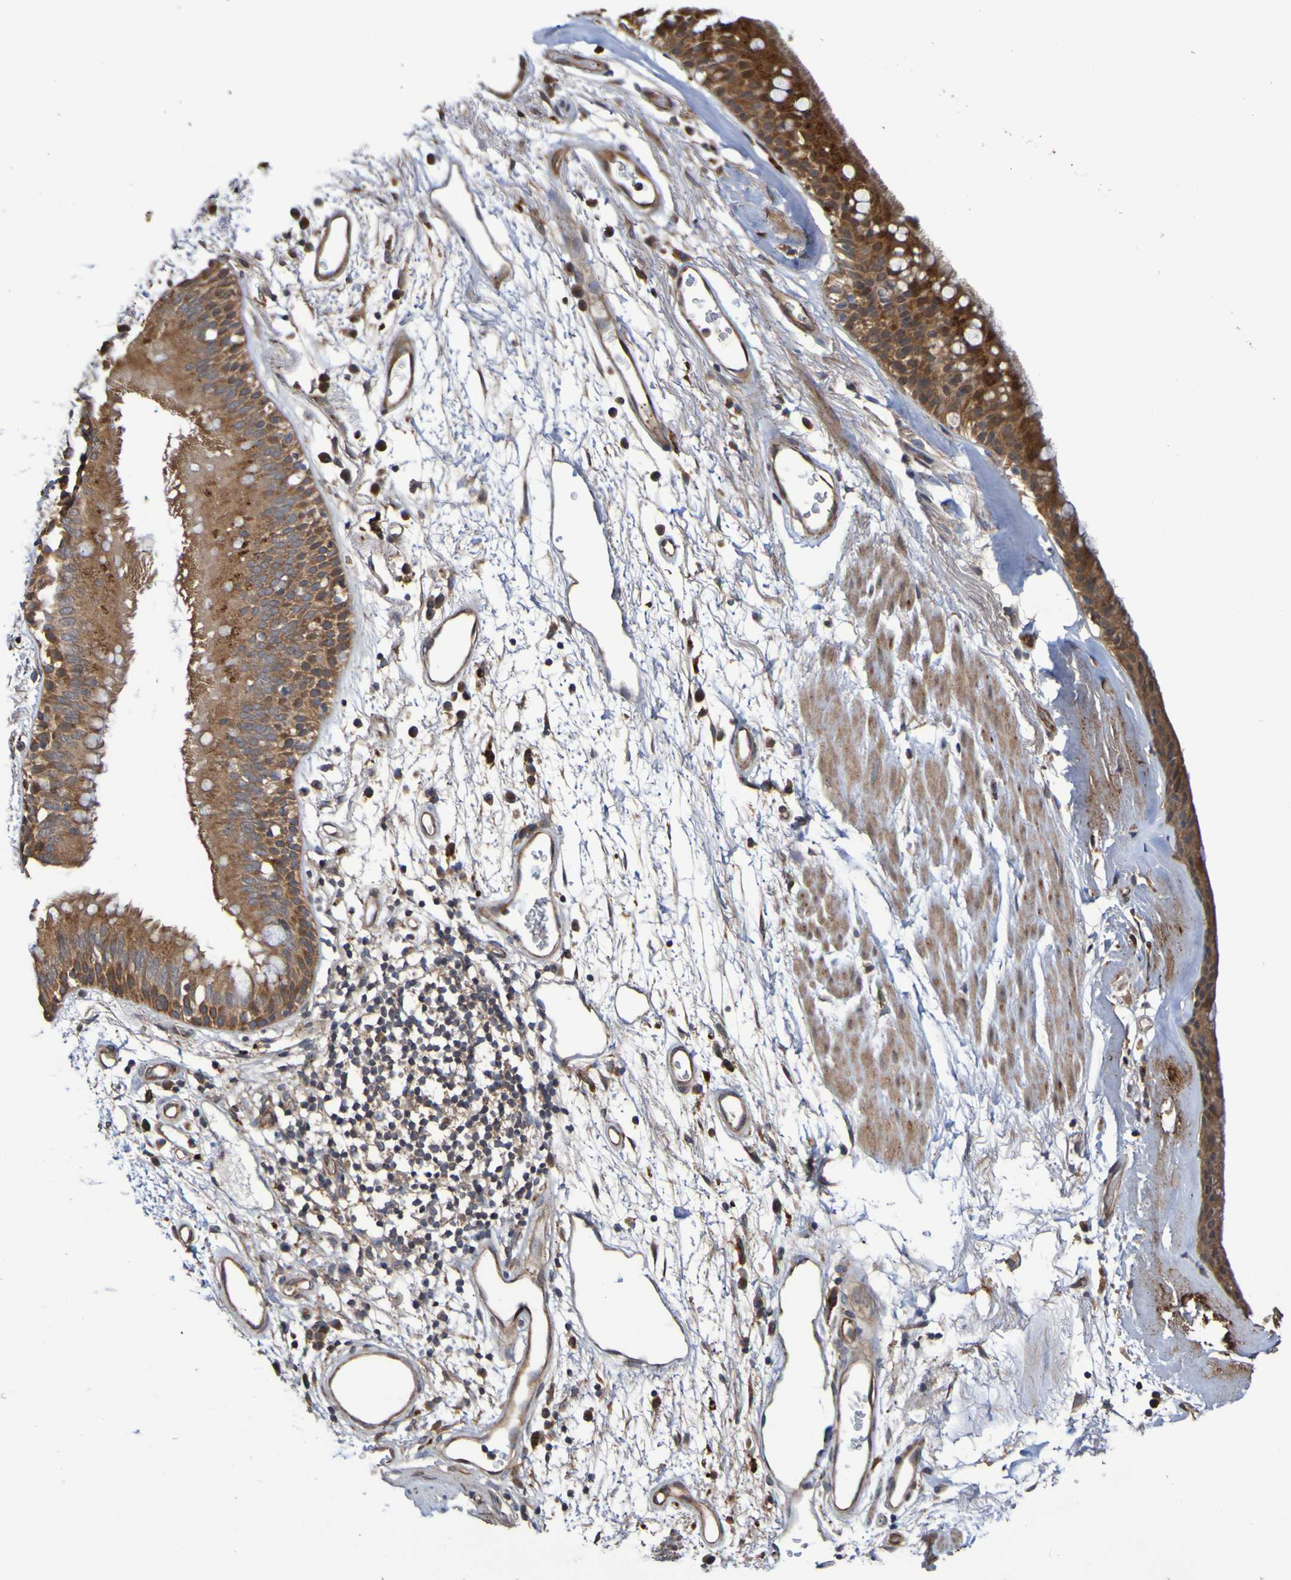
{"staining": {"intensity": "moderate", "quantity": ">75%", "location": "cytoplasmic/membranous"}, "tissue": "bronchus", "cell_type": "Respiratory epithelial cells", "image_type": "normal", "snomed": [{"axis": "morphology", "description": "Normal tissue, NOS"}, {"axis": "morphology", "description": "Adenocarcinoma, NOS"}, {"axis": "topography", "description": "Bronchus"}, {"axis": "topography", "description": "Lung"}], "caption": "Respiratory epithelial cells reveal medium levels of moderate cytoplasmic/membranous positivity in approximately >75% of cells in normal bronchus. (Stains: DAB (3,3'-diaminobenzidine) in brown, nuclei in blue, Microscopy: brightfield microscopy at high magnification).", "gene": "UCN", "patient": {"sex": "female", "age": 54}}